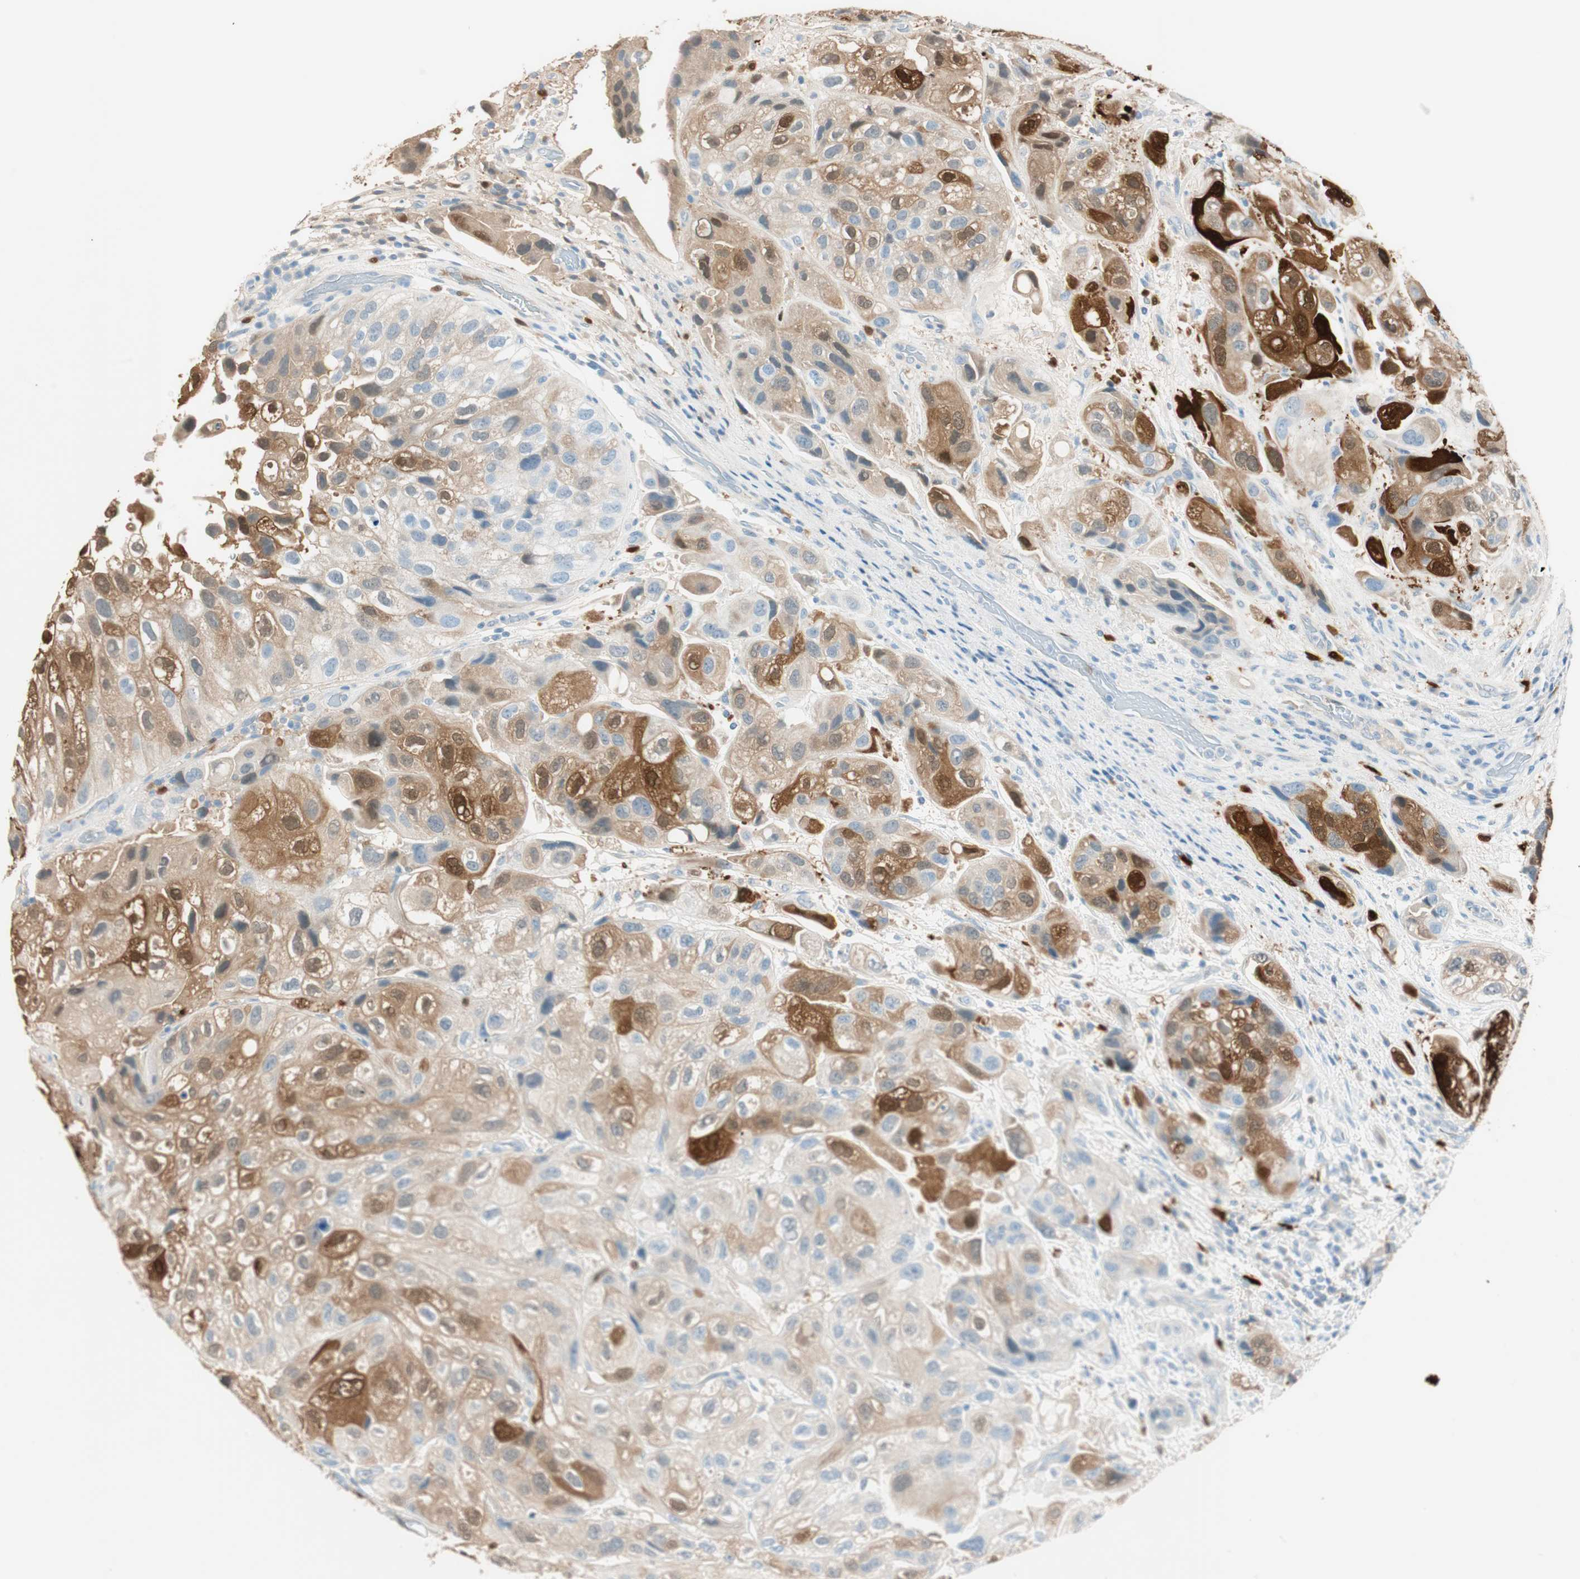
{"staining": {"intensity": "strong", "quantity": ">75%", "location": "cytoplasmic/membranous,nuclear"}, "tissue": "urothelial cancer", "cell_type": "Tumor cells", "image_type": "cancer", "snomed": [{"axis": "morphology", "description": "Urothelial carcinoma, High grade"}, {"axis": "topography", "description": "Urinary bladder"}], "caption": "Brown immunohistochemical staining in urothelial cancer demonstrates strong cytoplasmic/membranous and nuclear staining in about >75% of tumor cells.", "gene": "HPGD", "patient": {"sex": "female", "age": 64}}